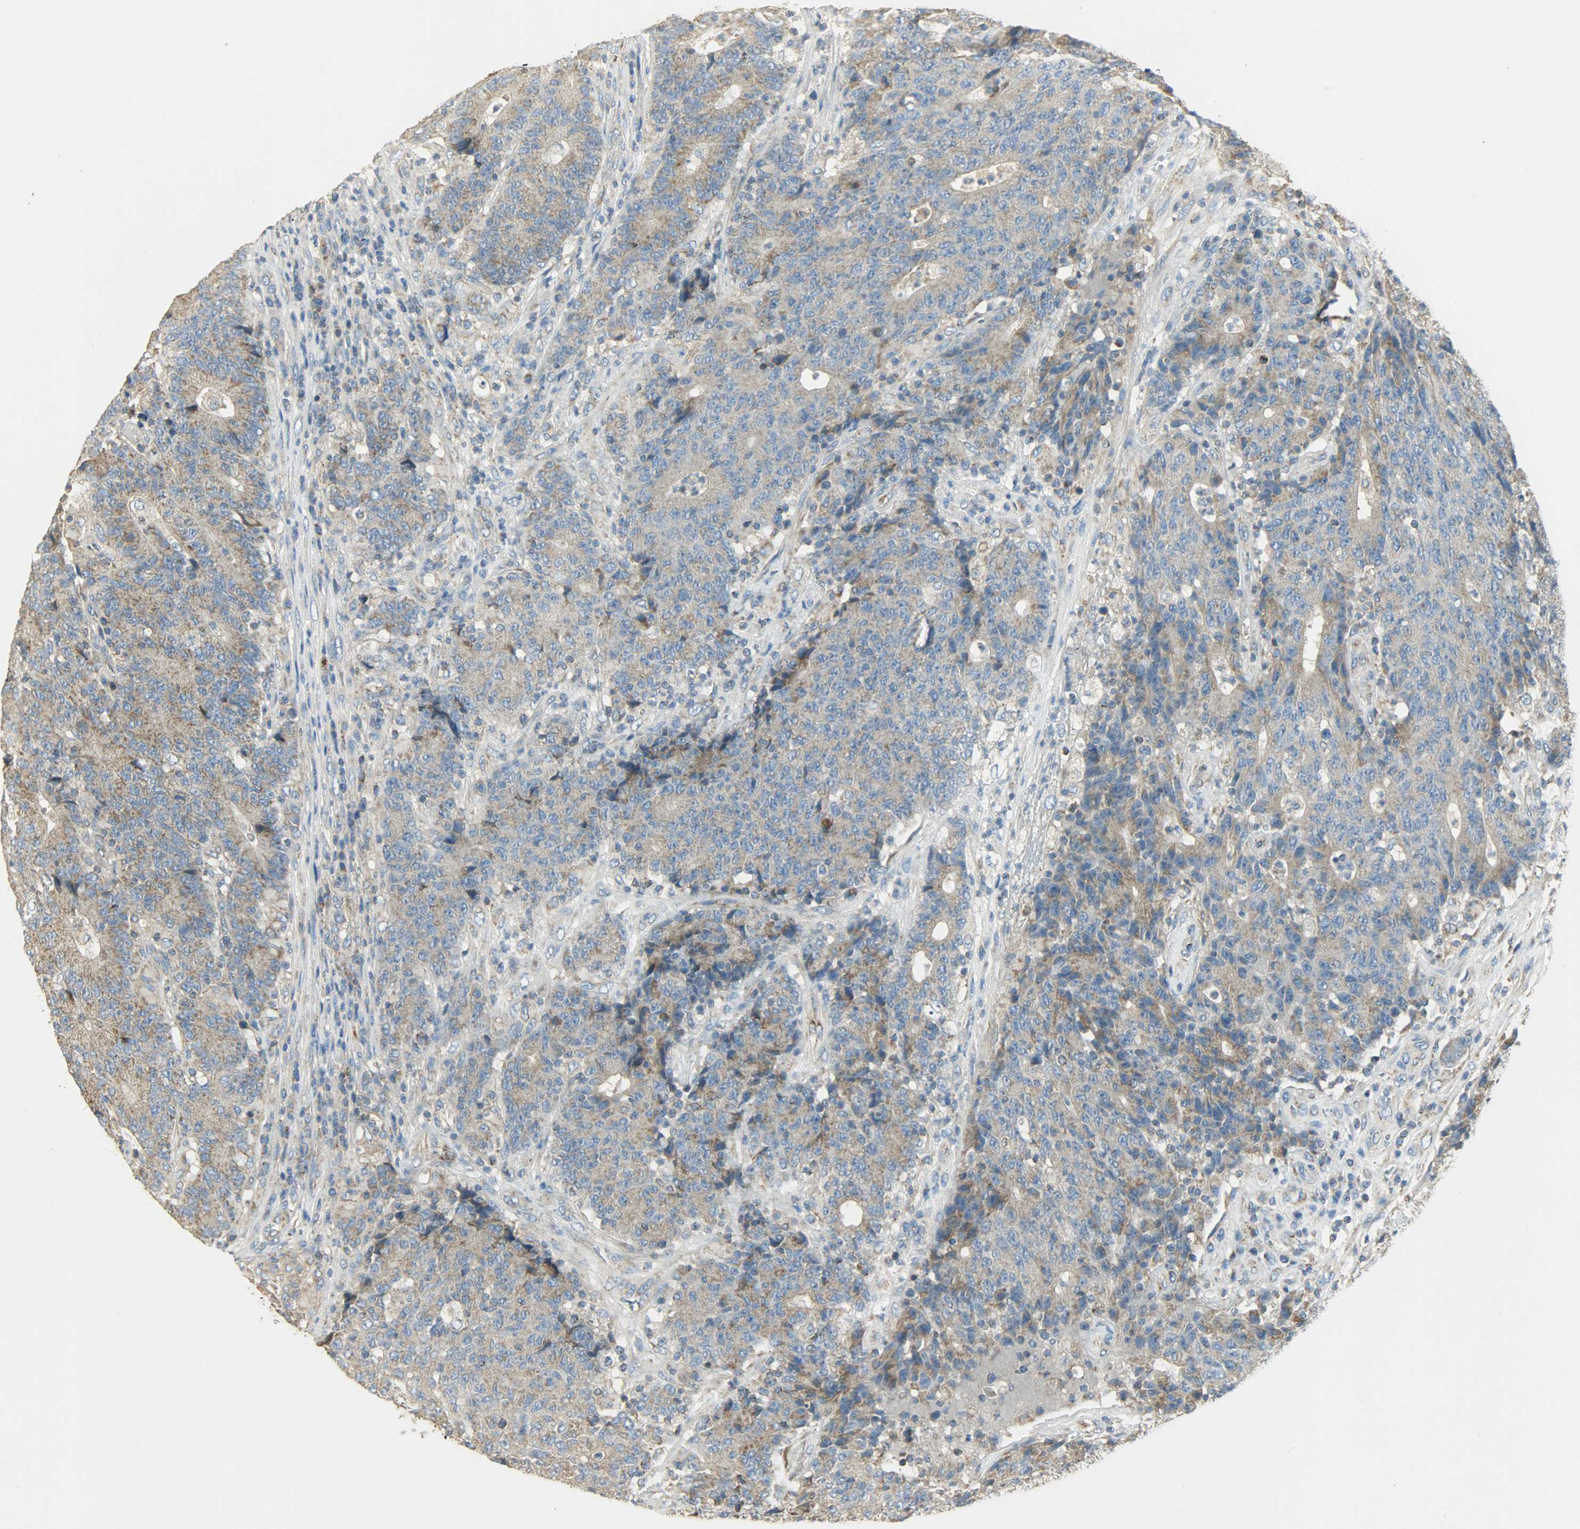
{"staining": {"intensity": "moderate", "quantity": ">75%", "location": "cytoplasmic/membranous"}, "tissue": "colorectal cancer", "cell_type": "Tumor cells", "image_type": "cancer", "snomed": [{"axis": "morphology", "description": "Normal tissue, NOS"}, {"axis": "morphology", "description": "Adenocarcinoma, NOS"}, {"axis": "topography", "description": "Colon"}], "caption": "Immunohistochemical staining of colorectal adenocarcinoma shows moderate cytoplasmic/membranous protein positivity in approximately >75% of tumor cells.", "gene": "NNT", "patient": {"sex": "female", "age": 75}}